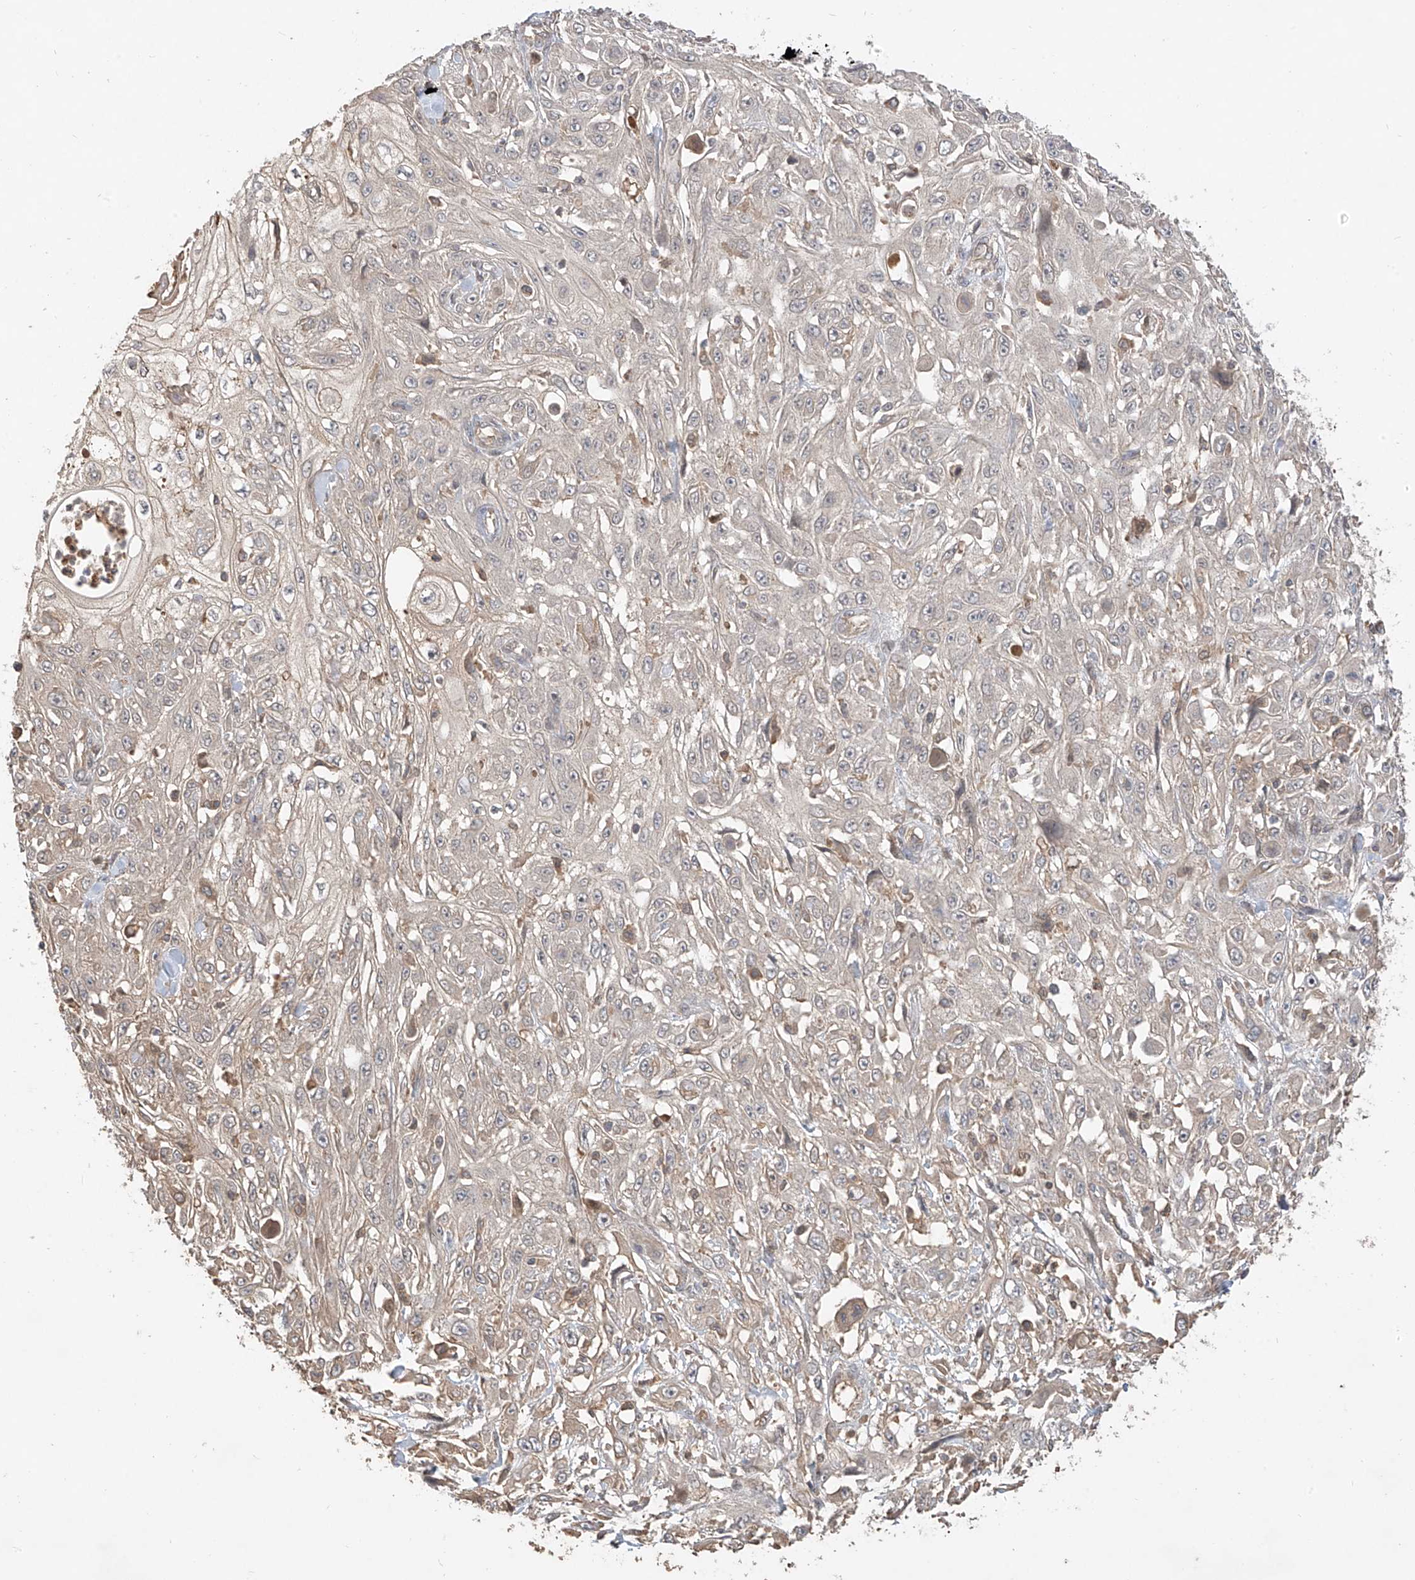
{"staining": {"intensity": "moderate", "quantity": "25%-75%", "location": "cytoplasmic/membranous"}, "tissue": "skin cancer", "cell_type": "Tumor cells", "image_type": "cancer", "snomed": [{"axis": "morphology", "description": "Squamous cell carcinoma, NOS"}, {"axis": "morphology", "description": "Squamous cell carcinoma, metastatic, NOS"}, {"axis": "topography", "description": "Skin"}, {"axis": "topography", "description": "Lymph node"}], "caption": "Protein expression analysis of human skin metastatic squamous cell carcinoma reveals moderate cytoplasmic/membranous staining in about 25%-75% of tumor cells.", "gene": "CACNA2D4", "patient": {"sex": "male", "age": 75}}